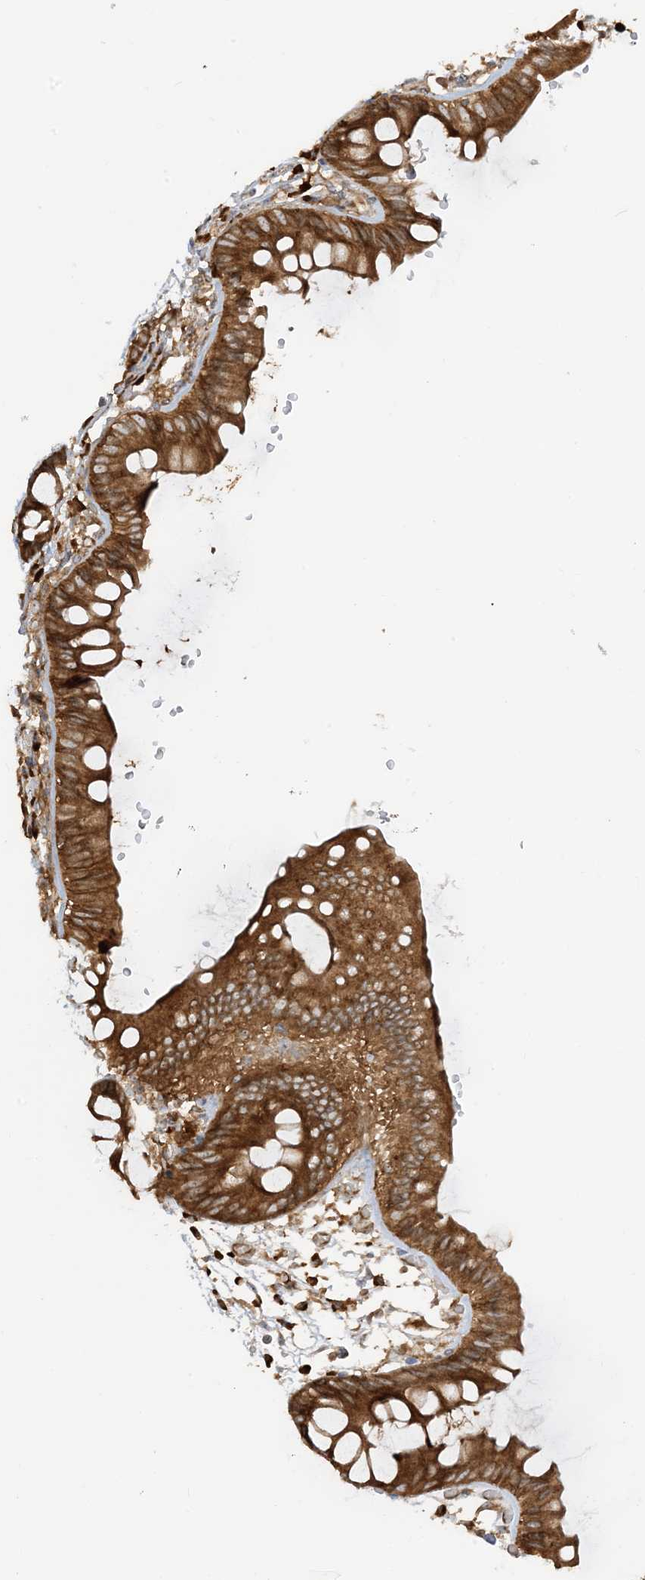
{"staining": {"intensity": "strong", "quantity": ">75%", "location": "cytoplasmic/membranous"}, "tissue": "colon", "cell_type": "Endothelial cells", "image_type": "normal", "snomed": [{"axis": "morphology", "description": "Normal tissue, NOS"}, {"axis": "topography", "description": "Colon"}], "caption": "A brown stain shows strong cytoplasmic/membranous positivity of a protein in endothelial cells of unremarkable colon.", "gene": "SRP72", "patient": {"sex": "male", "age": 56}}